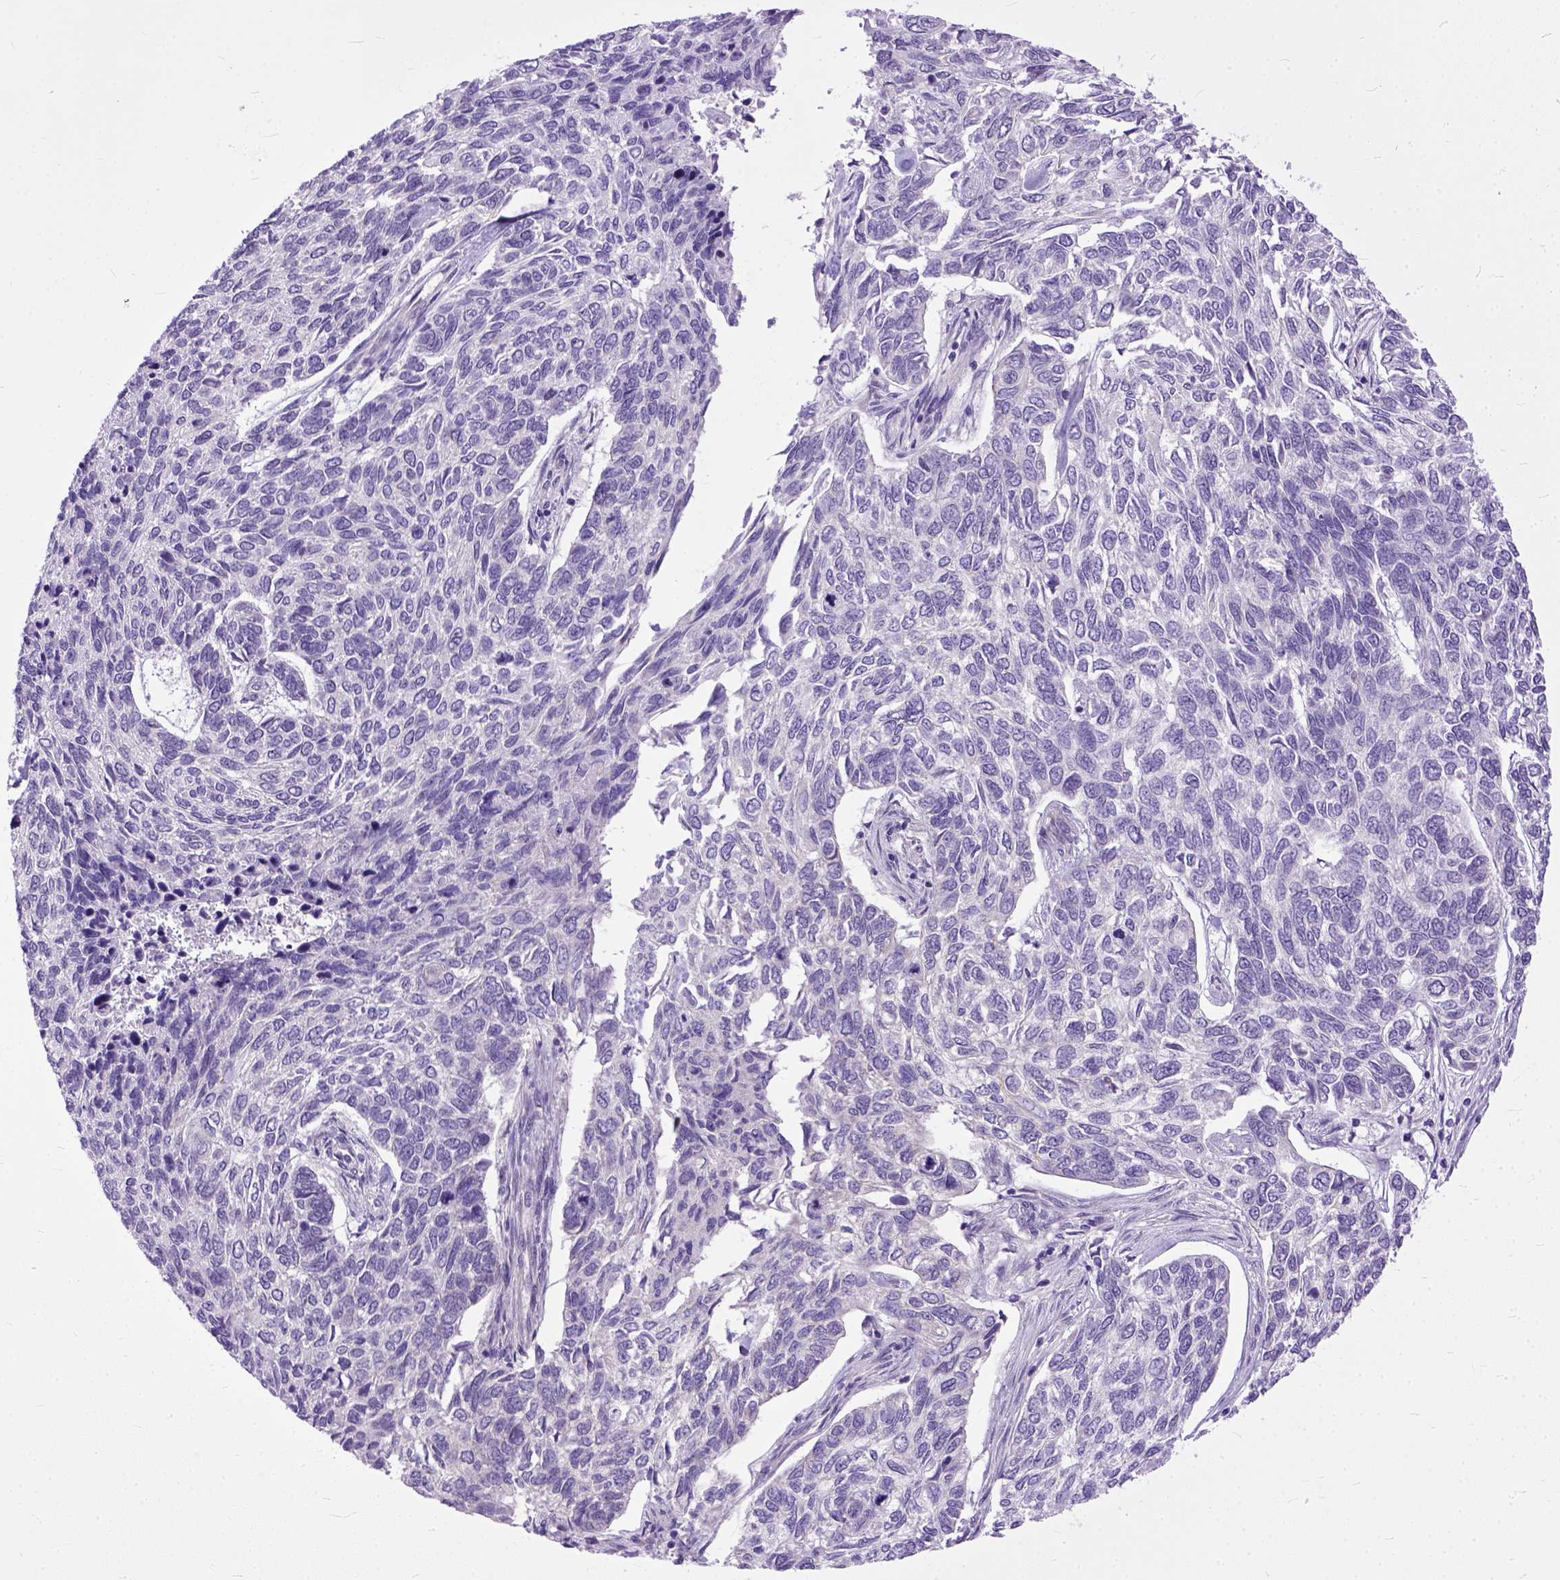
{"staining": {"intensity": "negative", "quantity": "none", "location": "none"}, "tissue": "skin cancer", "cell_type": "Tumor cells", "image_type": "cancer", "snomed": [{"axis": "morphology", "description": "Basal cell carcinoma"}, {"axis": "topography", "description": "Skin"}], "caption": "An immunohistochemistry (IHC) image of basal cell carcinoma (skin) is shown. There is no staining in tumor cells of basal cell carcinoma (skin).", "gene": "TCEAL7", "patient": {"sex": "female", "age": 65}}